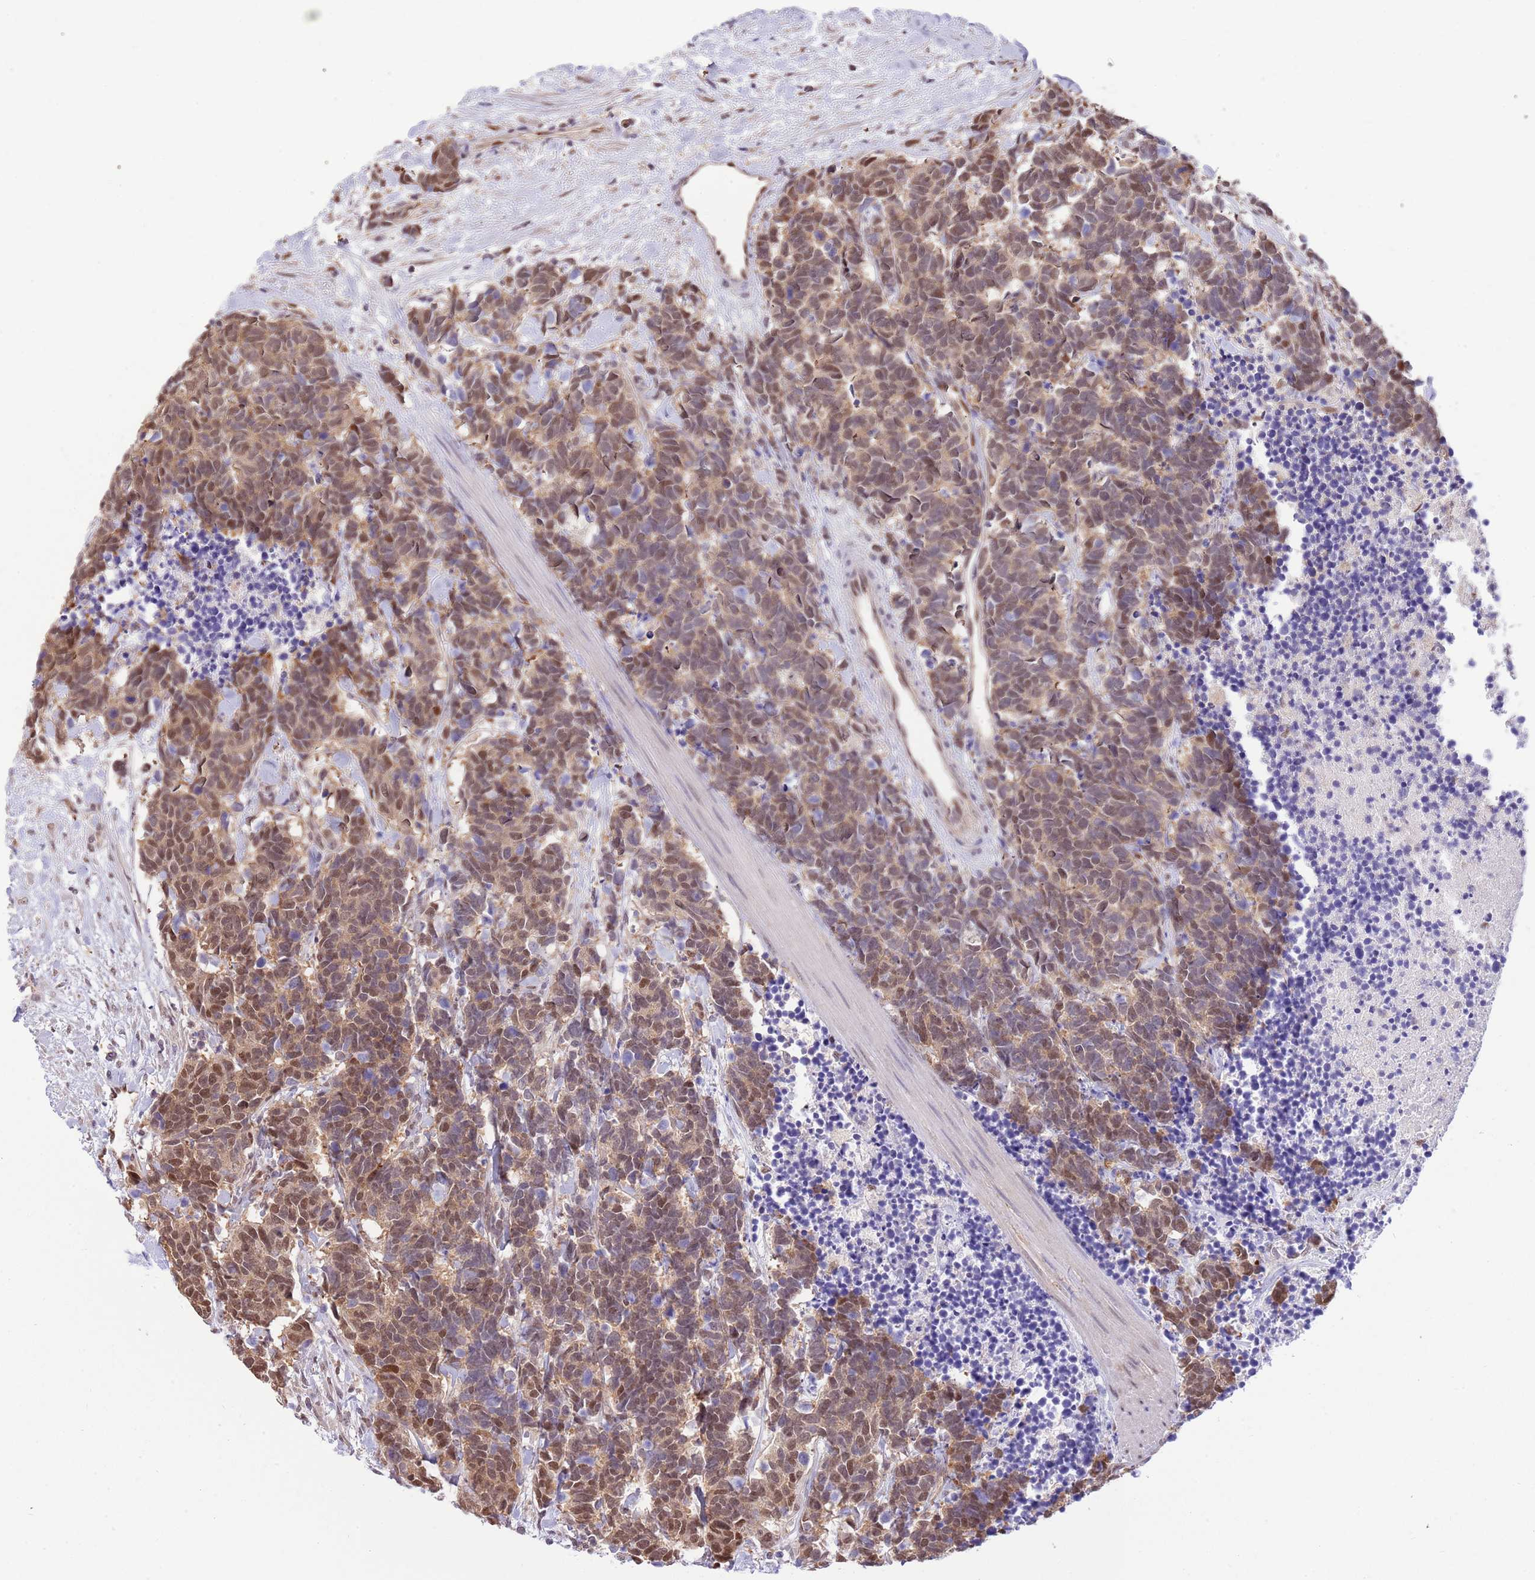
{"staining": {"intensity": "moderate", "quantity": ">75%", "location": "cytoplasmic/membranous,nuclear"}, "tissue": "carcinoid", "cell_type": "Tumor cells", "image_type": "cancer", "snomed": [{"axis": "morphology", "description": "Carcinoma, NOS"}, {"axis": "morphology", "description": "Carcinoid, malignant, NOS"}, {"axis": "topography", "description": "Prostate"}], "caption": "DAB immunohistochemical staining of human carcinoid shows moderate cytoplasmic/membranous and nuclear protein staining in approximately >75% of tumor cells.", "gene": "NSFL1C", "patient": {"sex": "male", "age": 57}}